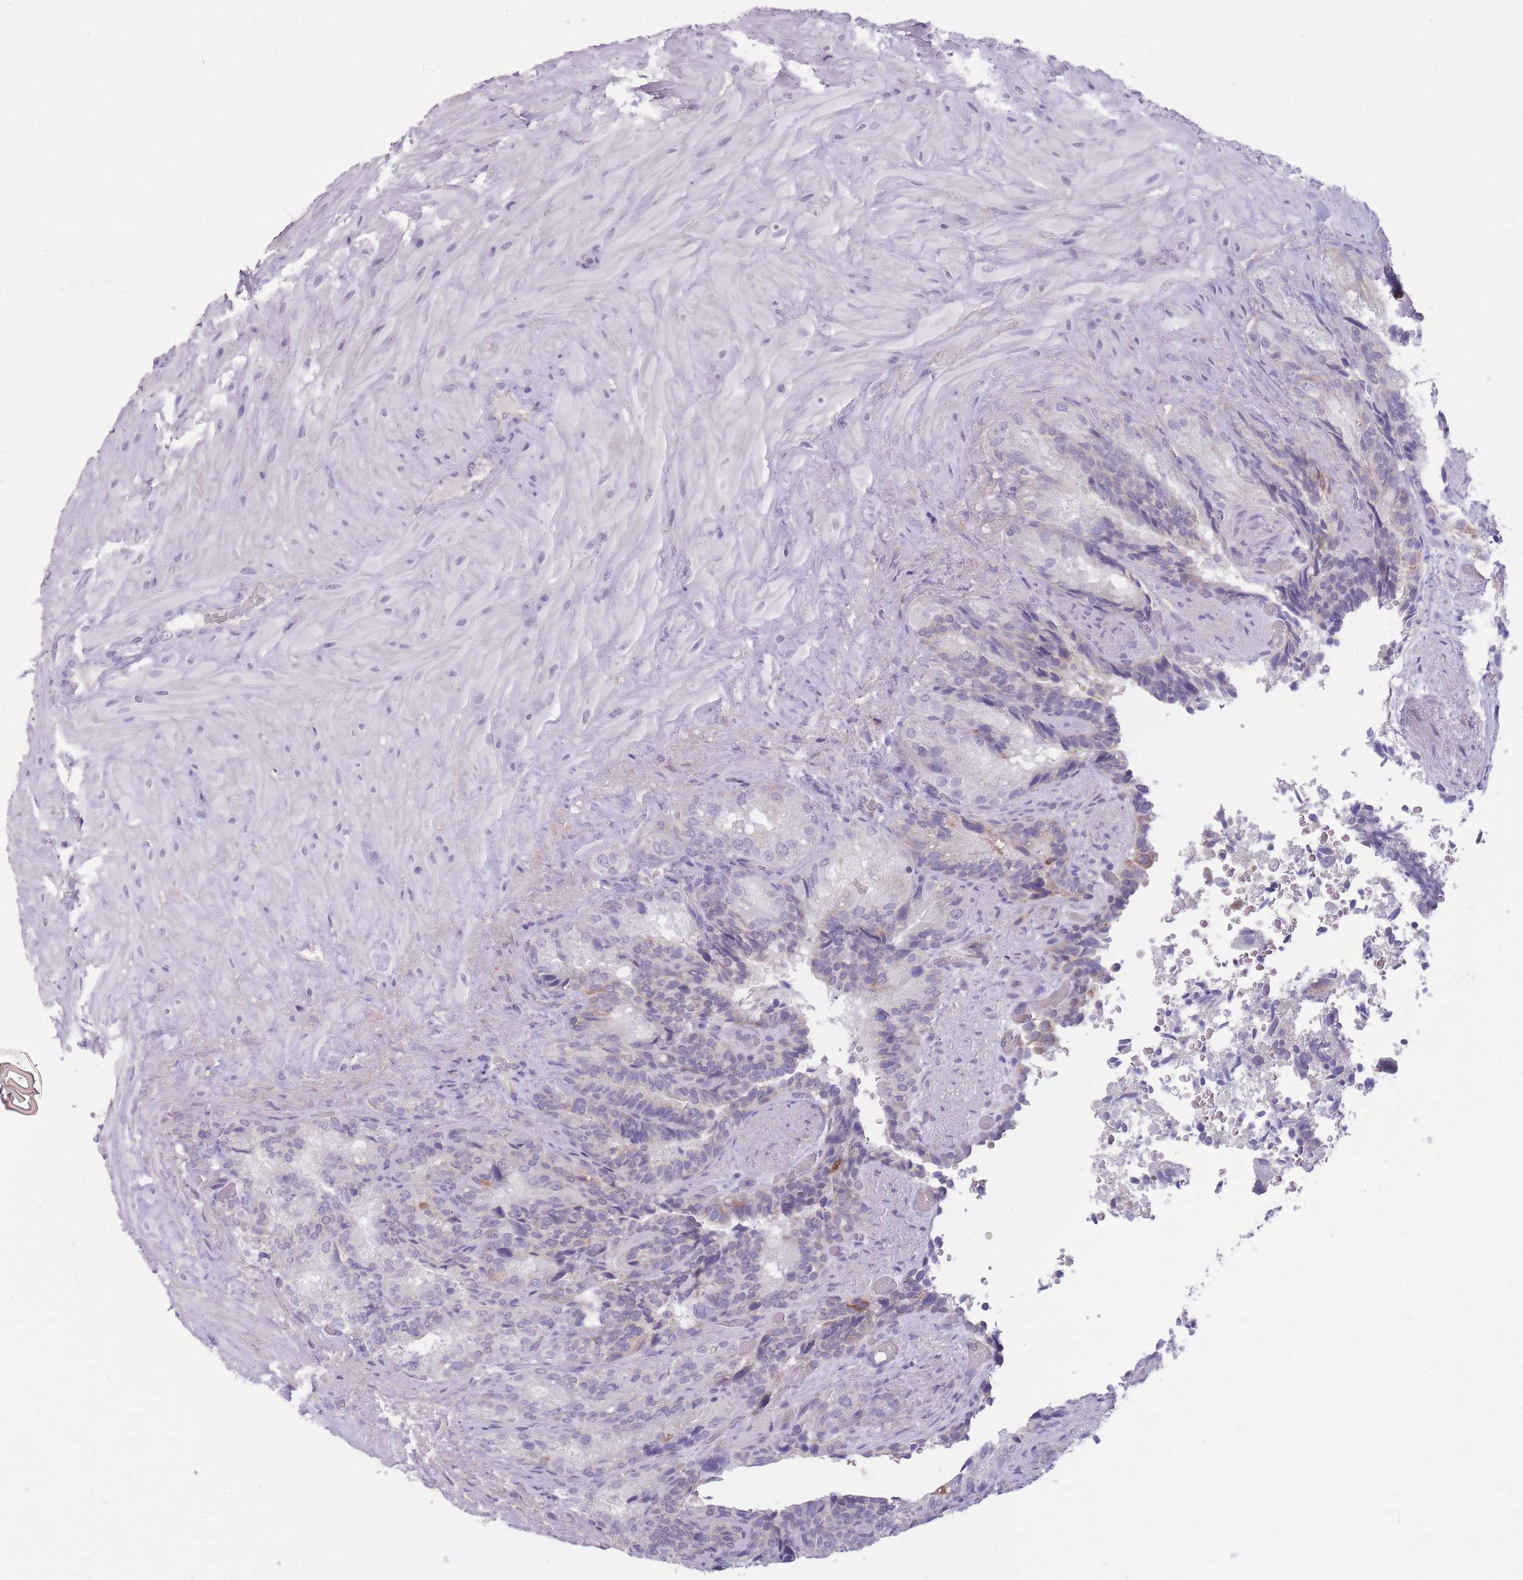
{"staining": {"intensity": "negative", "quantity": "none", "location": "none"}, "tissue": "seminal vesicle", "cell_type": "Glandular cells", "image_type": "normal", "snomed": [{"axis": "morphology", "description": "Normal tissue, NOS"}, {"axis": "topography", "description": "Seminal veicle"}], "caption": "An IHC micrograph of unremarkable seminal vesicle is shown. There is no staining in glandular cells of seminal vesicle.", "gene": "DCANP1", "patient": {"sex": "male", "age": 63}}